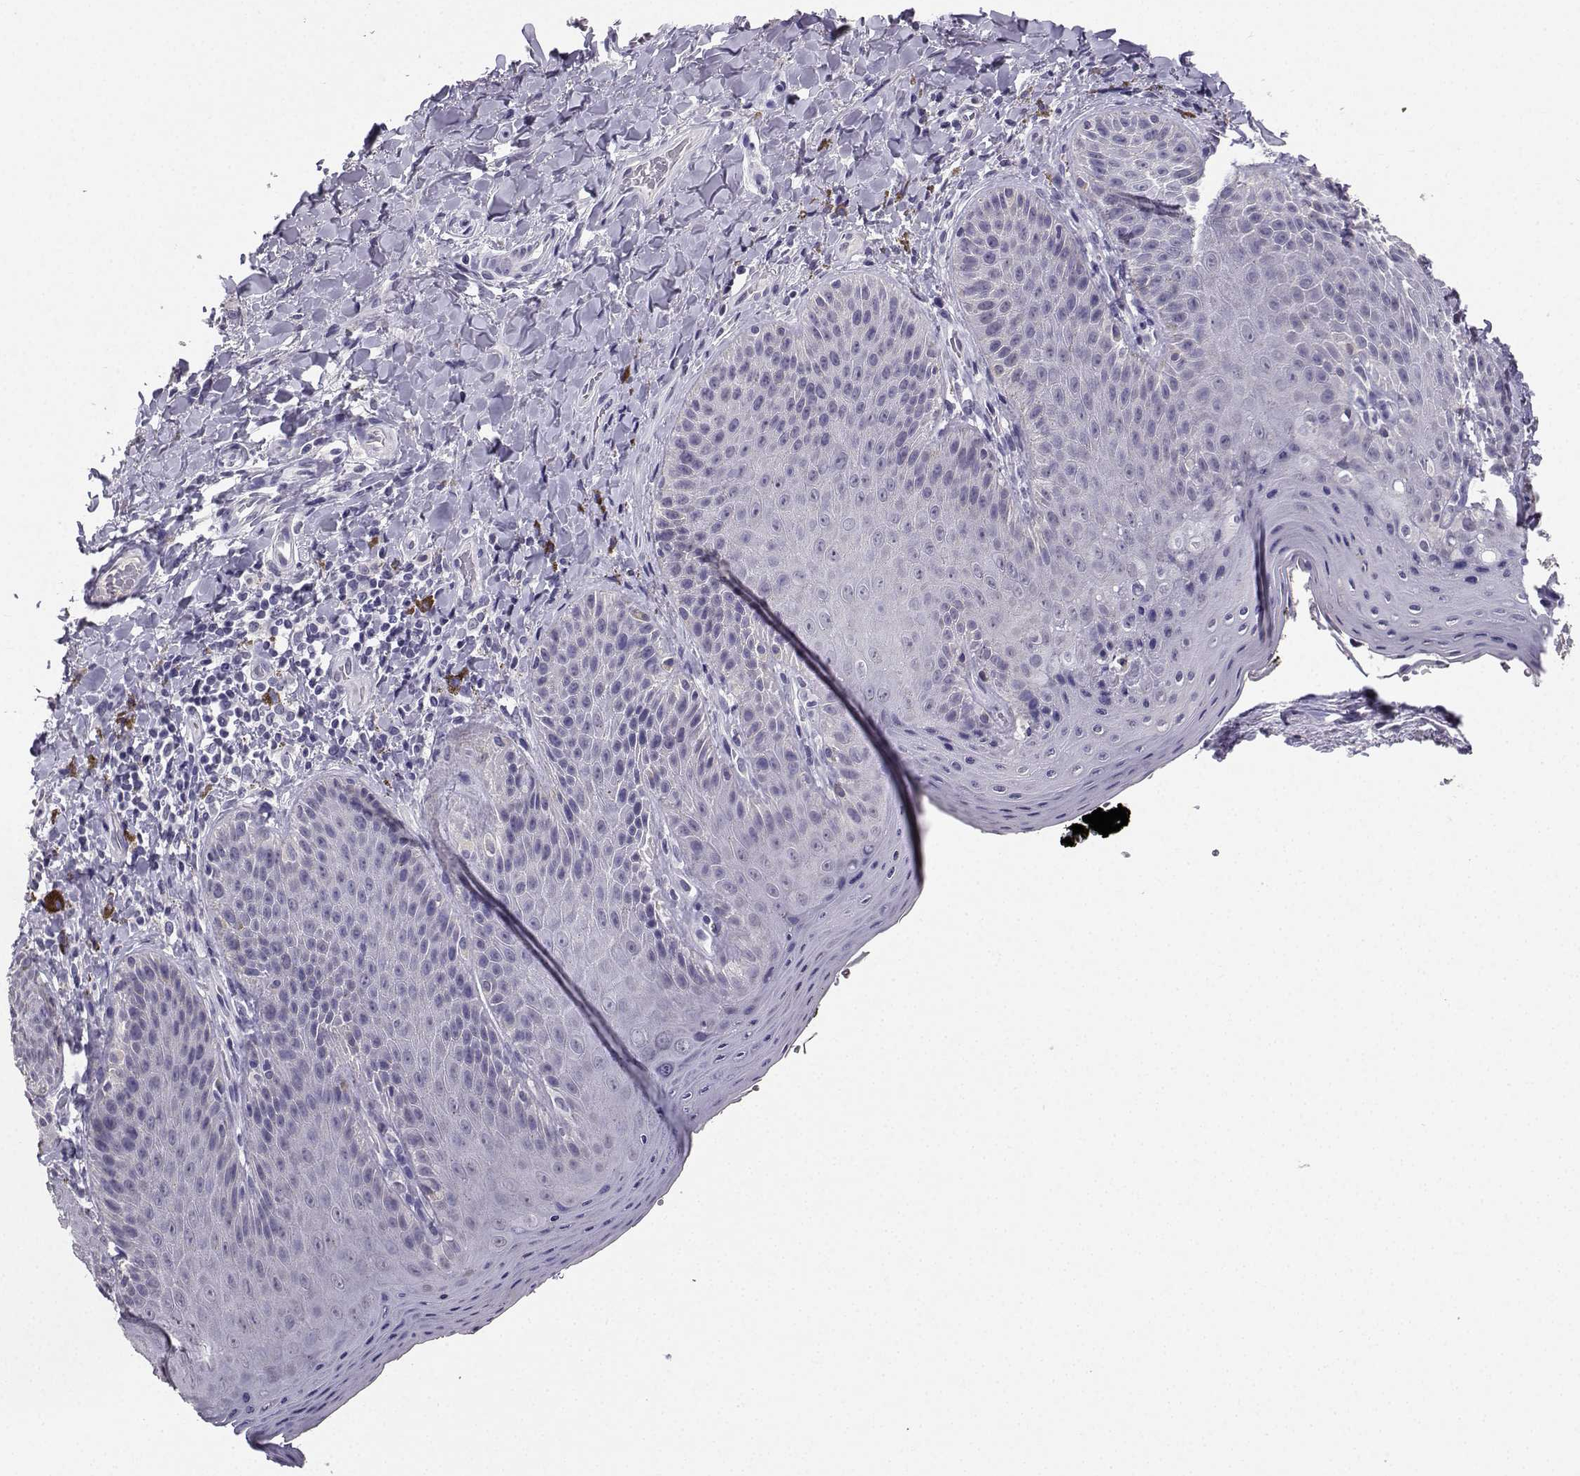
{"staining": {"intensity": "negative", "quantity": "none", "location": "none"}, "tissue": "skin", "cell_type": "Epidermal cells", "image_type": "normal", "snomed": [{"axis": "morphology", "description": "Normal tissue, NOS"}, {"axis": "topography", "description": "Anal"}], "caption": "Immunohistochemistry micrograph of unremarkable human skin stained for a protein (brown), which shows no expression in epidermal cells. (DAB (3,3'-diaminobenzidine) IHC with hematoxylin counter stain).", "gene": "SPAG11A", "patient": {"sex": "male", "age": 53}}